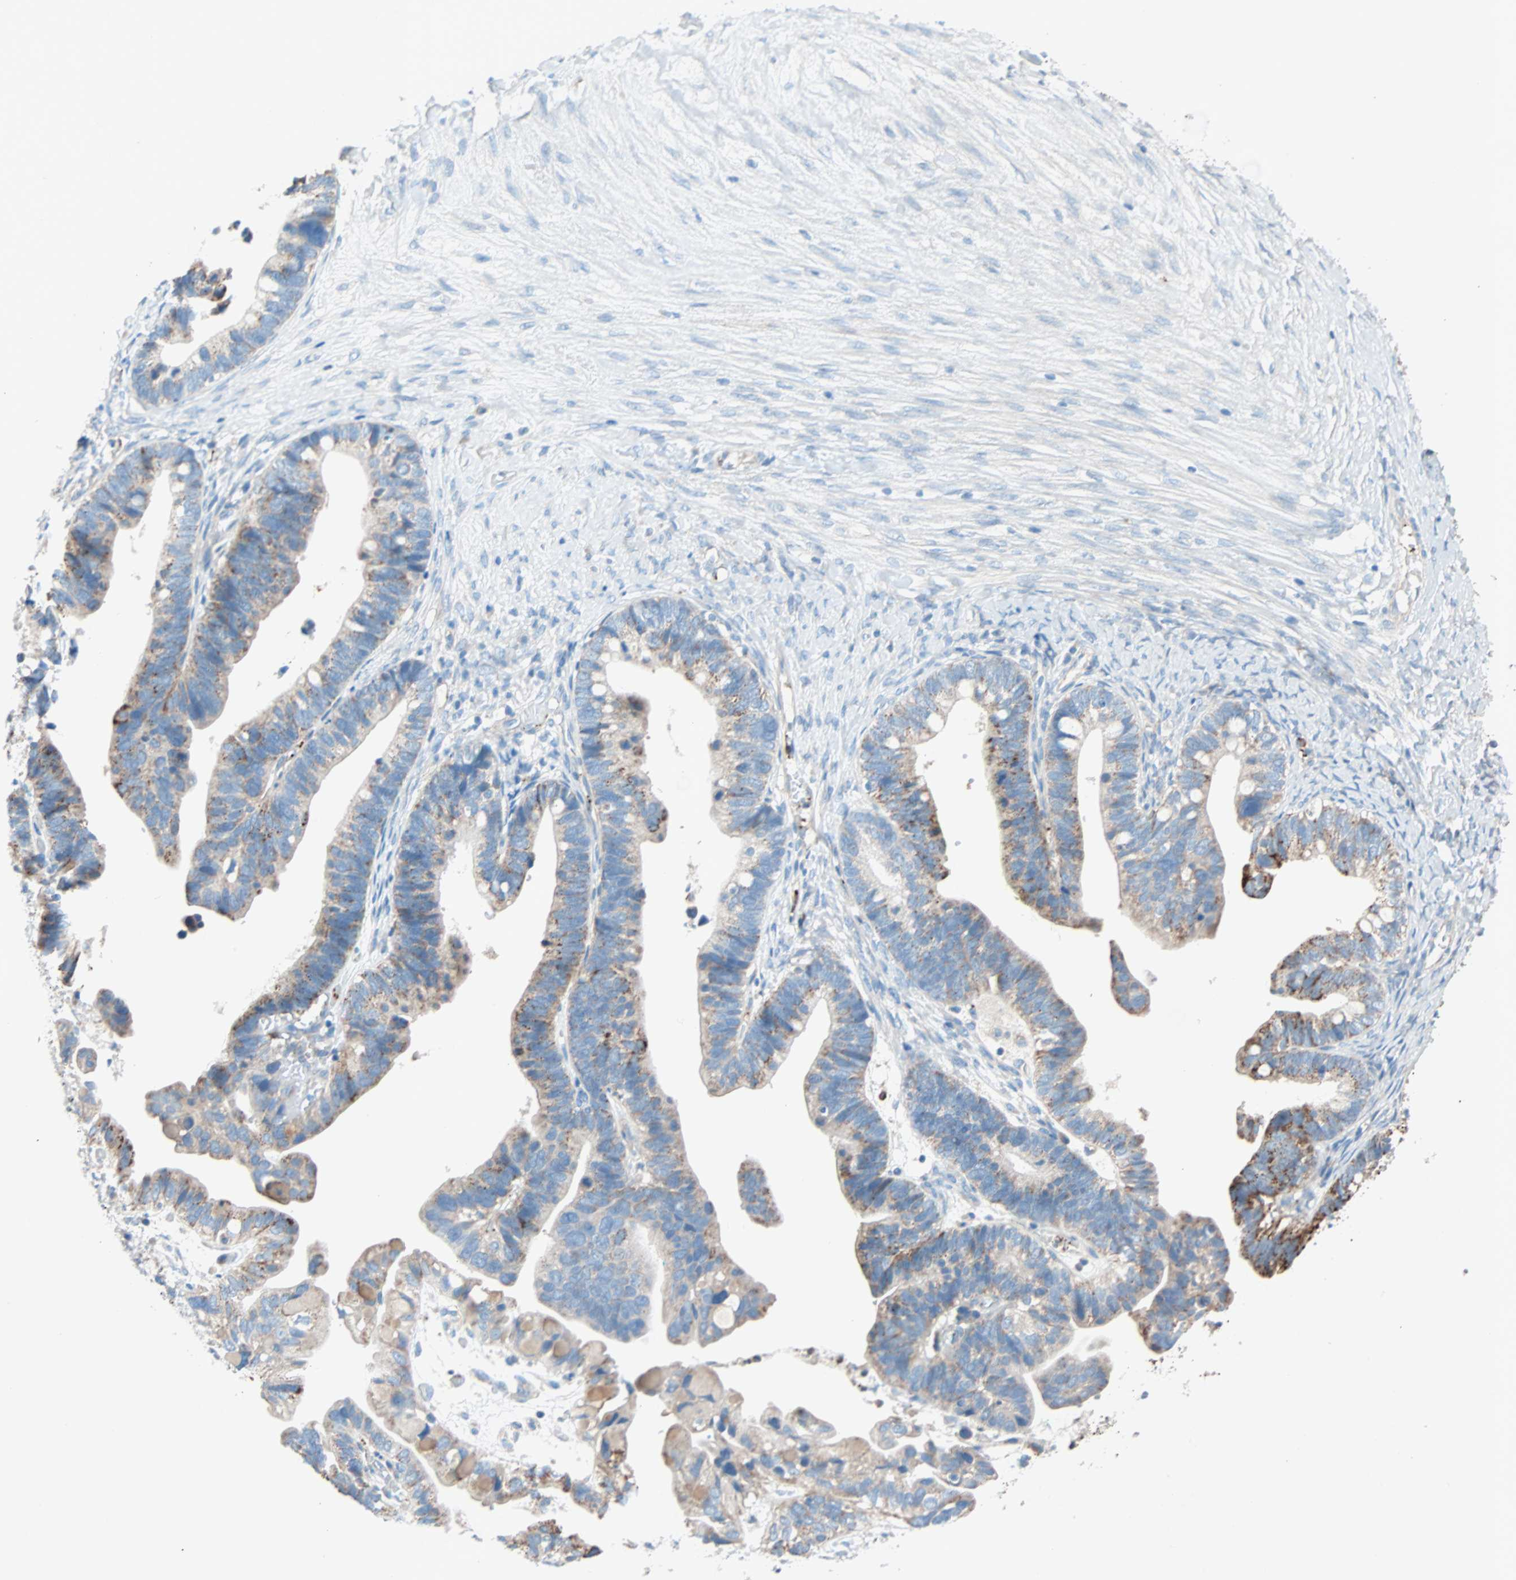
{"staining": {"intensity": "strong", "quantity": ">75%", "location": "cytoplasmic/membranous"}, "tissue": "ovarian cancer", "cell_type": "Tumor cells", "image_type": "cancer", "snomed": [{"axis": "morphology", "description": "Cystadenocarcinoma, serous, NOS"}, {"axis": "topography", "description": "Ovary"}], "caption": "Tumor cells demonstrate high levels of strong cytoplasmic/membranous positivity in approximately >75% of cells in ovarian serous cystadenocarcinoma. Nuclei are stained in blue.", "gene": "LY6G6F", "patient": {"sex": "female", "age": 56}}